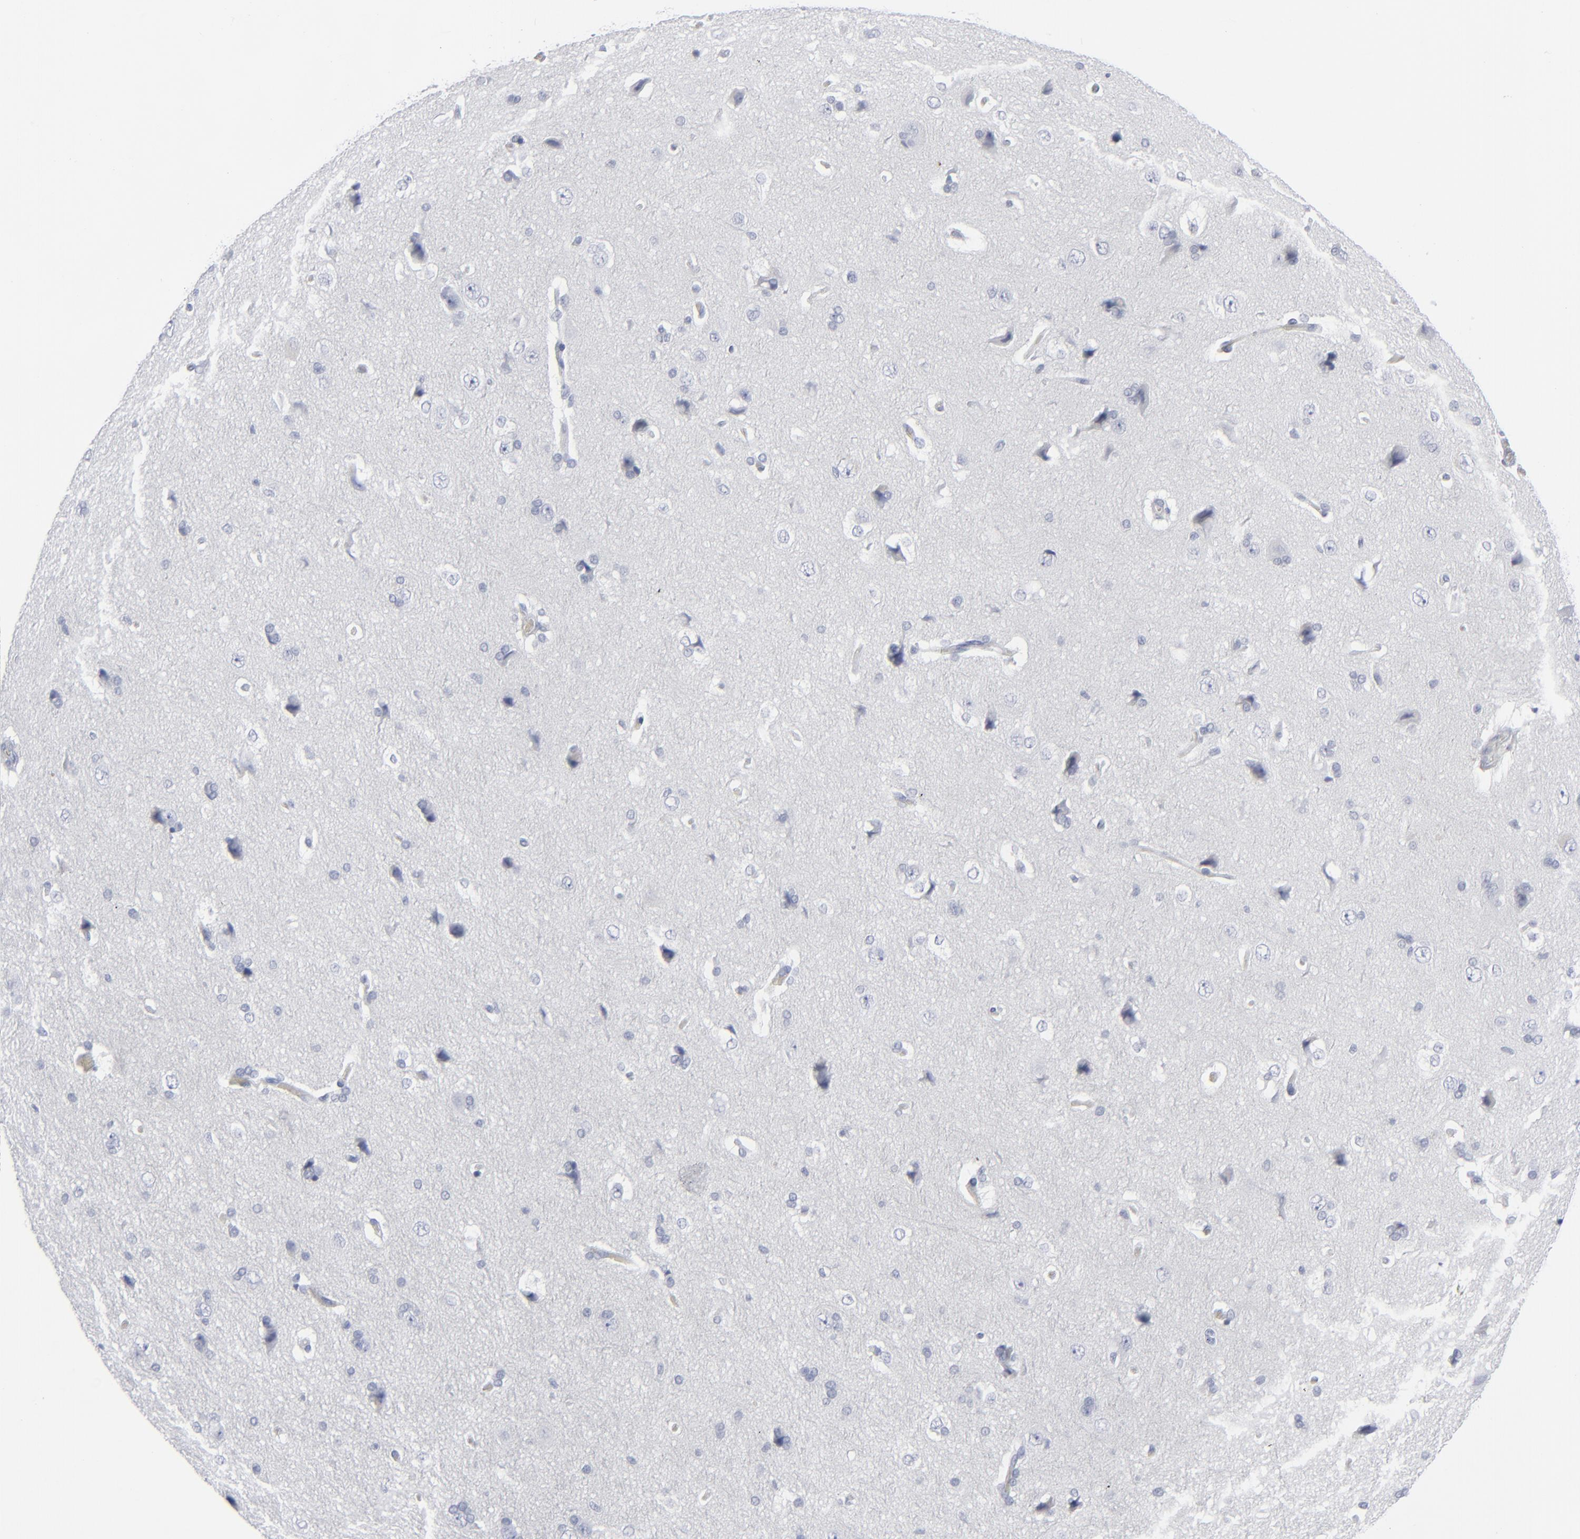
{"staining": {"intensity": "negative", "quantity": "none", "location": "none"}, "tissue": "cerebral cortex", "cell_type": "Endothelial cells", "image_type": "normal", "snomed": [{"axis": "morphology", "description": "Normal tissue, NOS"}, {"axis": "topography", "description": "Cerebral cortex"}], "caption": "High magnification brightfield microscopy of unremarkable cerebral cortex stained with DAB (3,3'-diaminobenzidine) (brown) and counterstained with hematoxylin (blue): endothelial cells show no significant staining.", "gene": "MSLN", "patient": {"sex": "female", "age": 45}}